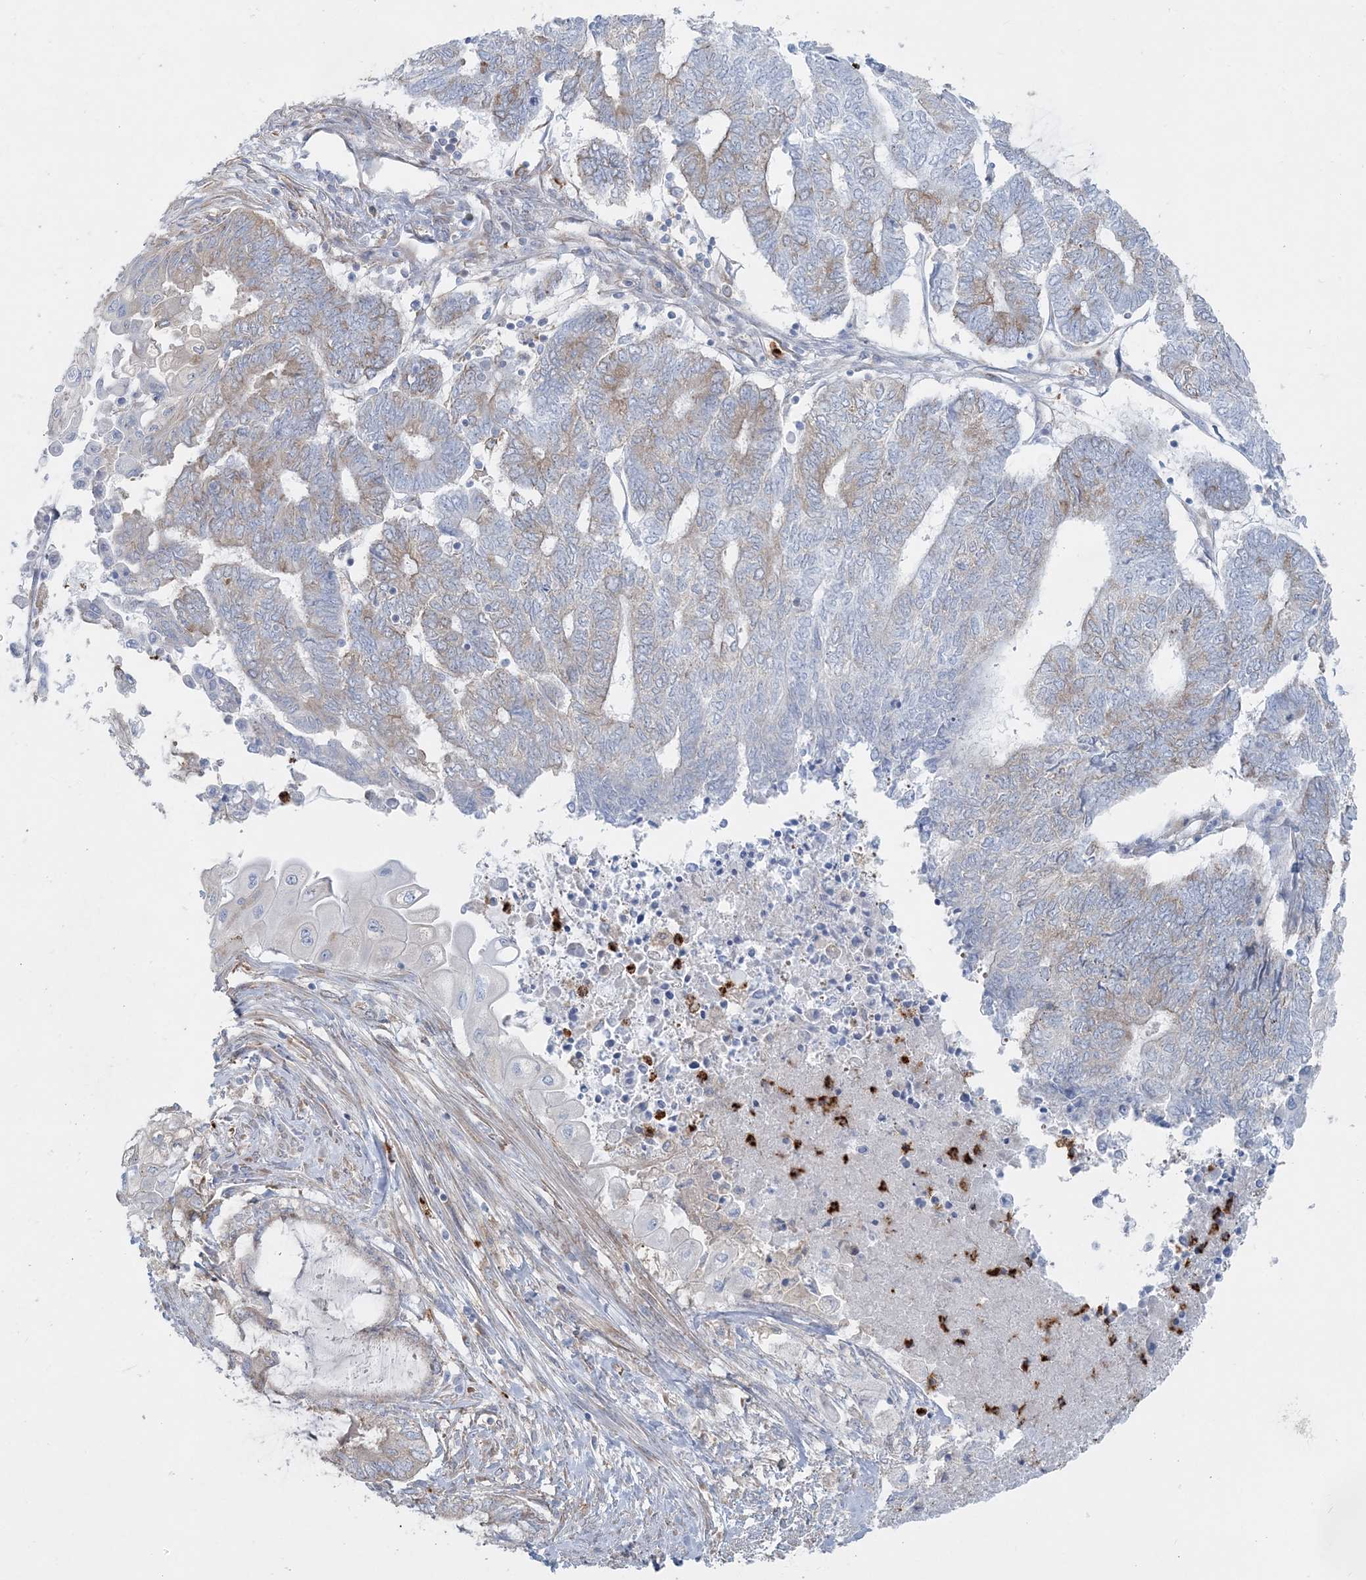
{"staining": {"intensity": "weak", "quantity": "<25%", "location": "cytoplasmic/membranous"}, "tissue": "endometrial cancer", "cell_type": "Tumor cells", "image_type": "cancer", "snomed": [{"axis": "morphology", "description": "Adenocarcinoma, NOS"}, {"axis": "topography", "description": "Uterus"}, {"axis": "topography", "description": "Endometrium"}], "caption": "Immunohistochemistry (IHC) photomicrograph of neoplastic tissue: human endometrial cancer stained with DAB (3,3'-diaminobenzidine) demonstrates no significant protein positivity in tumor cells.", "gene": "CCNJ", "patient": {"sex": "female", "age": 70}}